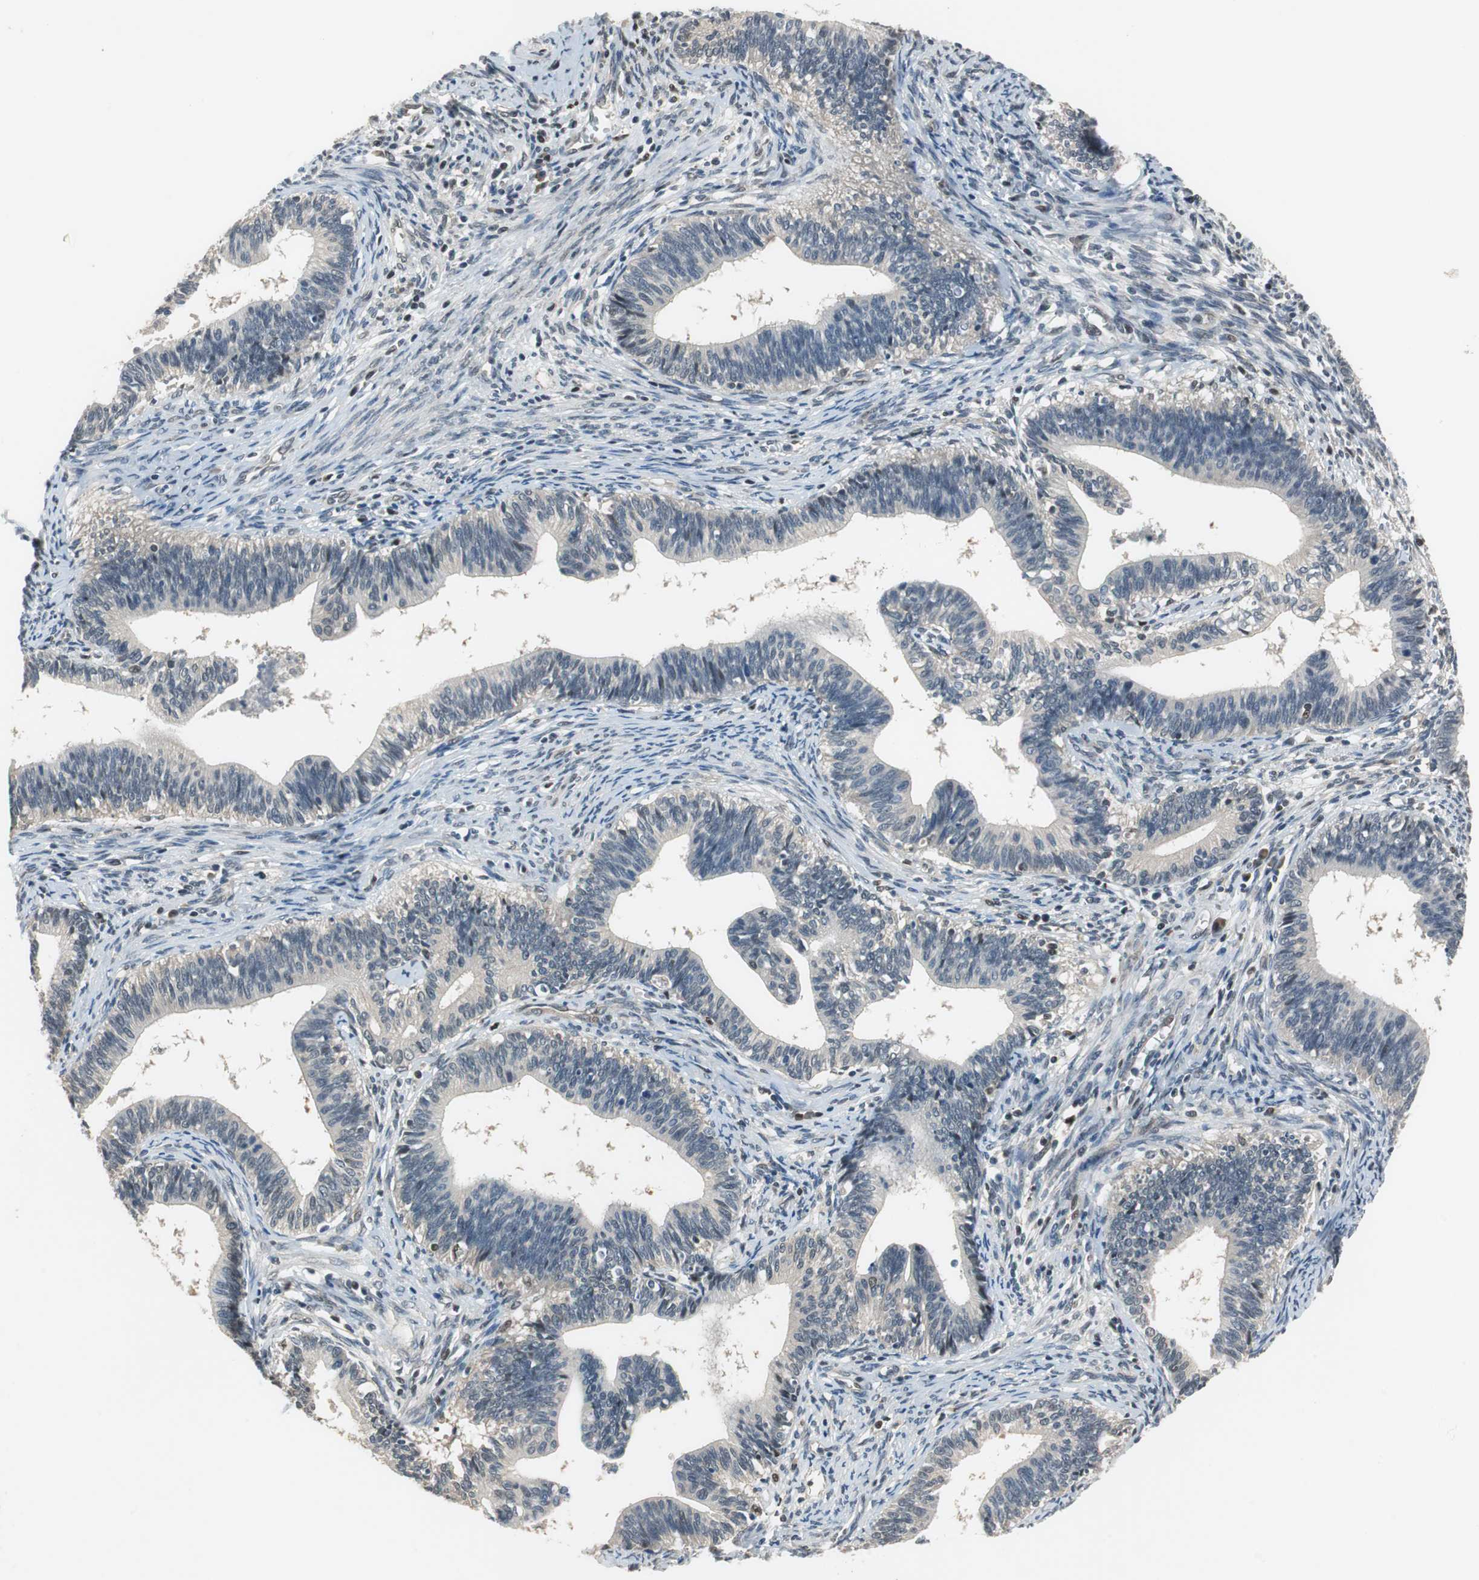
{"staining": {"intensity": "negative", "quantity": "none", "location": "none"}, "tissue": "cervical cancer", "cell_type": "Tumor cells", "image_type": "cancer", "snomed": [{"axis": "morphology", "description": "Adenocarcinoma, NOS"}, {"axis": "topography", "description": "Cervix"}], "caption": "The histopathology image demonstrates no significant positivity in tumor cells of adenocarcinoma (cervical).", "gene": "MAFB", "patient": {"sex": "female", "age": 44}}